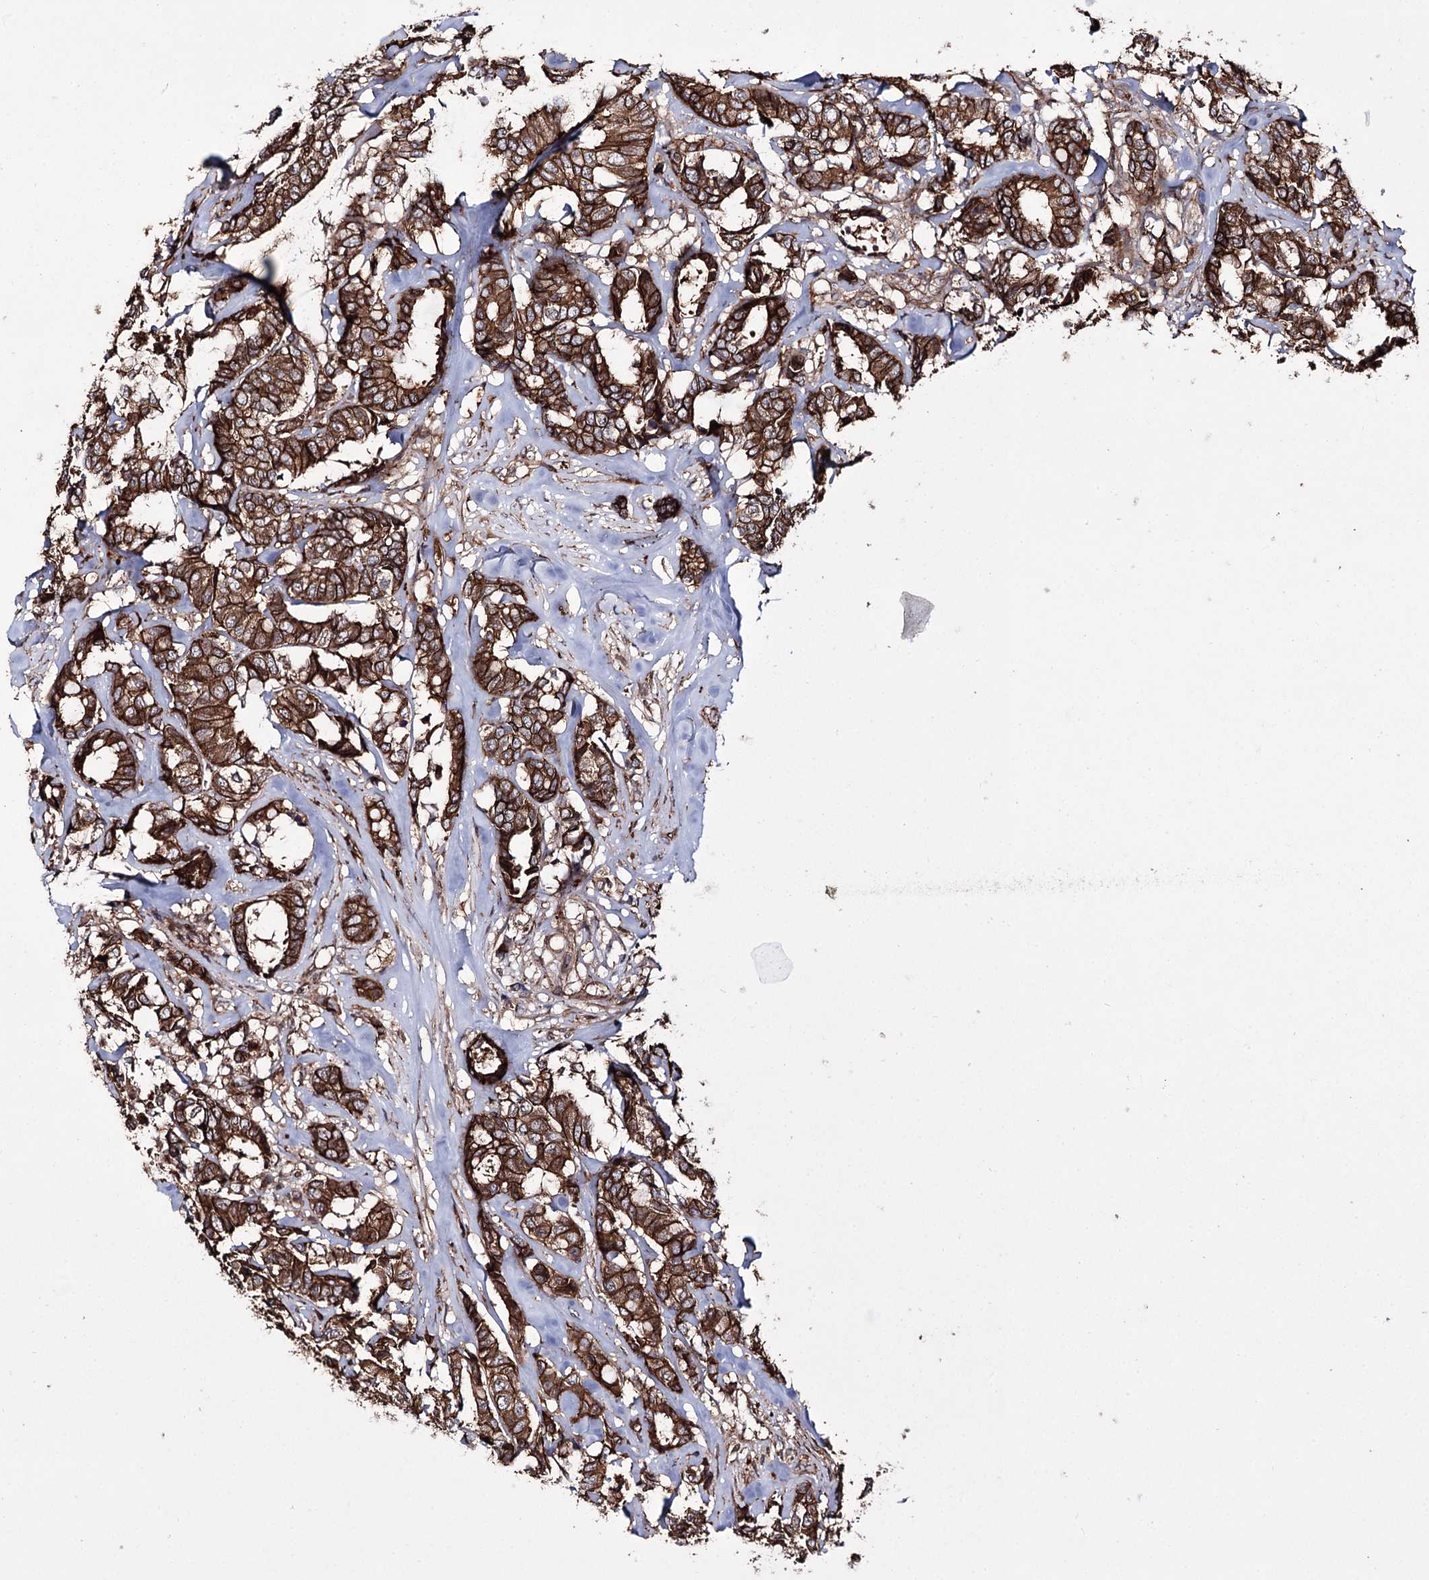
{"staining": {"intensity": "strong", "quantity": ">75%", "location": "cytoplasmic/membranous"}, "tissue": "breast cancer", "cell_type": "Tumor cells", "image_type": "cancer", "snomed": [{"axis": "morphology", "description": "Duct carcinoma"}, {"axis": "topography", "description": "Breast"}], "caption": "Protein staining by IHC exhibits strong cytoplasmic/membranous positivity in approximately >75% of tumor cells in breast cancer. The staining was performed using DAB (3,3'-diaminobenzidine), with brown indicating positive protein expression. Nuclei are stained blue with hematoxylin.", "gene": "DHX29", "patient": {"sex": "female", "age": 87}}